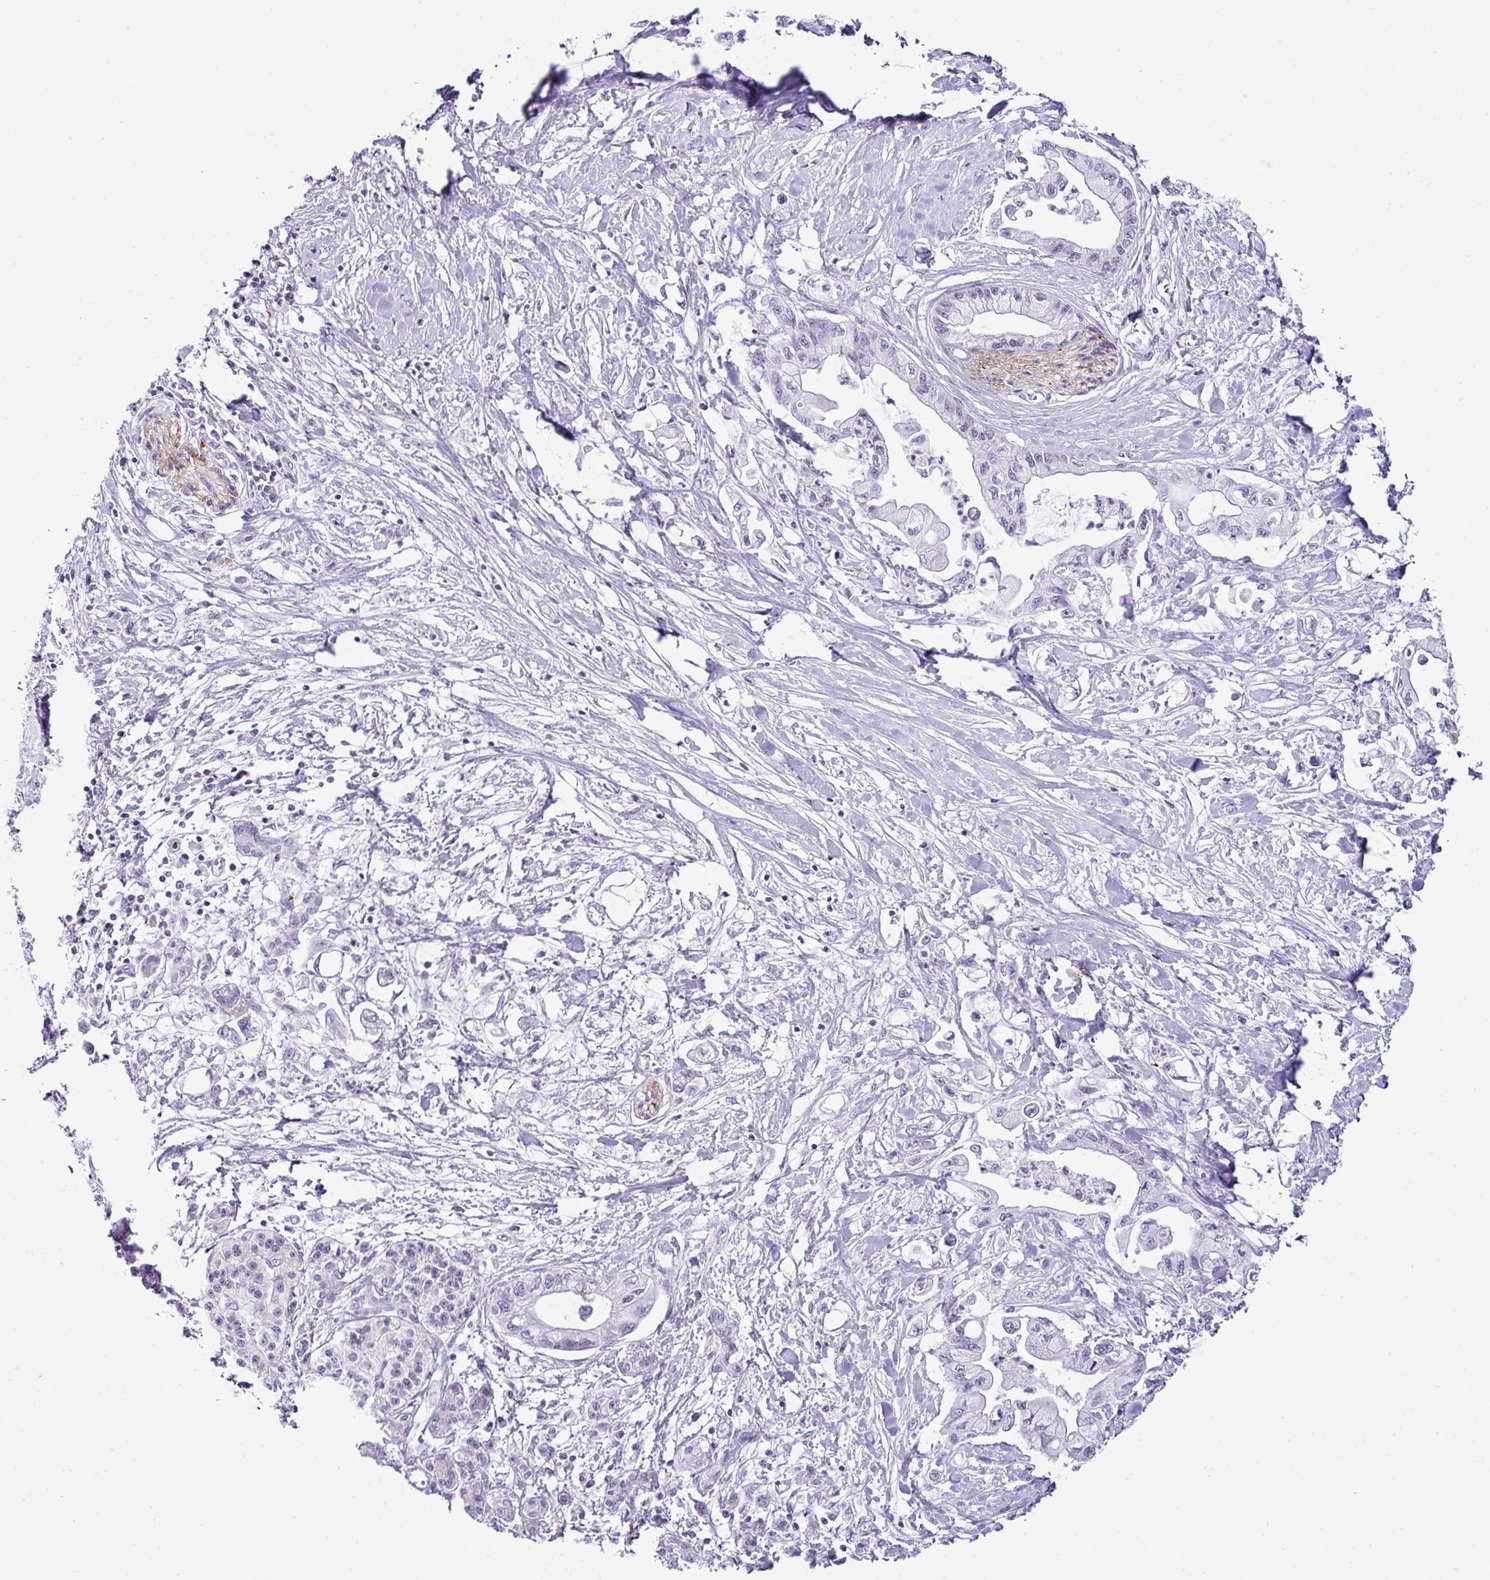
{"staining": {"intensity": "negative", "quantity": "none", "location": "none"}, "tissue": "pancreatic cancer", "cell_type": "Tumor cells", "image_type": "cancer", "snomed": [{"axis": "morphology", "description": "Adenocarcinoma, NOS"}, {"axis": "topography", "description": "Pancreas"}], "caption": "IHC histopathology image of neoplastic tissue: human pancreatic adenocarcinoma stained with DAB (3,3'-diaminobenzidine) exhibits no significant protein positivity in tumor cells. Brightfield microscopy of IHC stained with DAB (3,3'-diaminobenzidine) (brown) and hematoxylin (blue), captured at high magnification.", "gene": "CMTM5", "patient": {"sex": "male", "age": 61}}